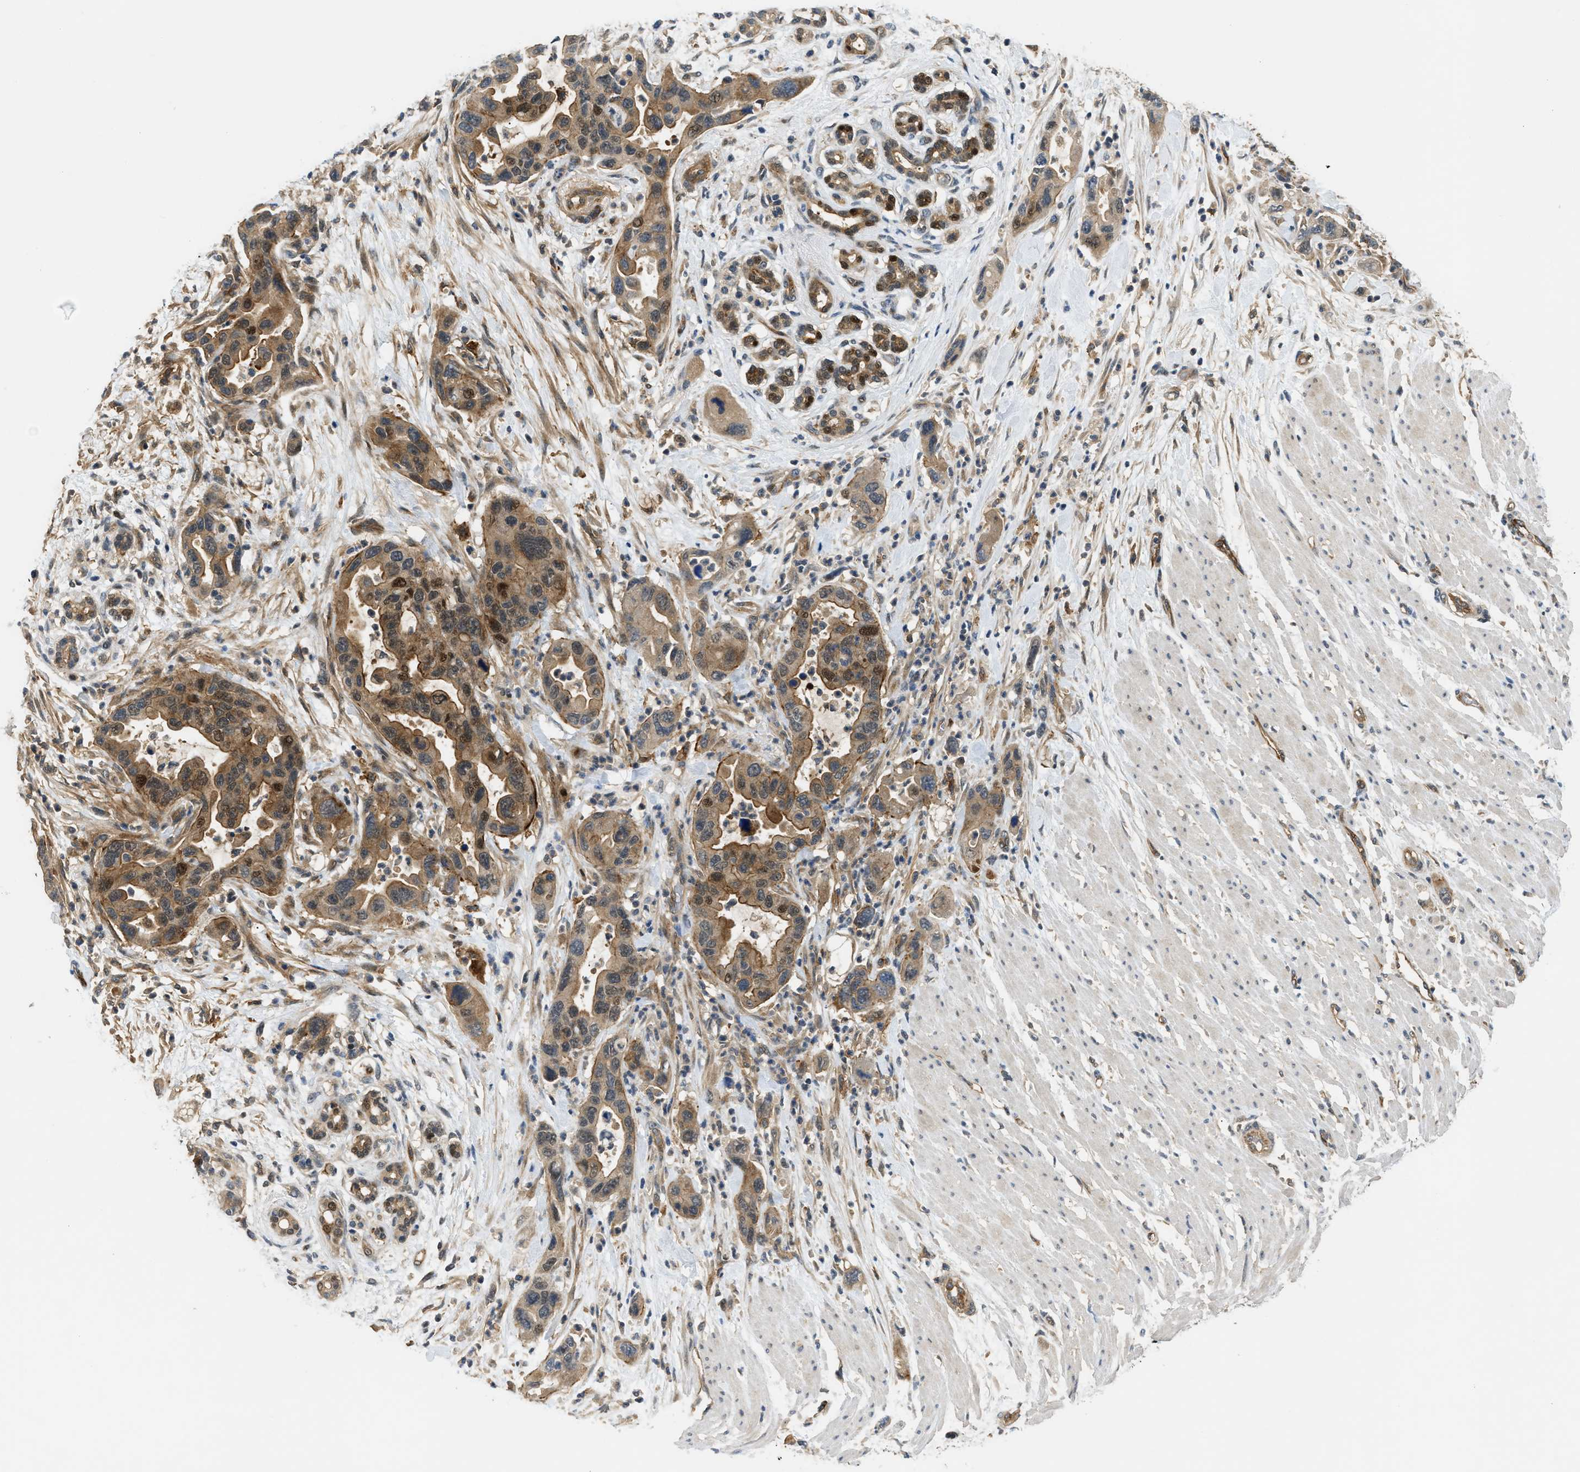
{"staining": {"intensity": "moderate", "quantity": ">75%", "location": "cytoplasmic/membranous,nuclear"}, "tissue": "pancreatic cancer", "cell_type": "Tumor cells", "image_type": "cancer", "snomed": [{"axis": "morphology", "description": "Normal tissue, NOS"}, {"axis": "morphology", "description": "Adenocarcinoma, NOS"}, {"axis": "topography", "description": "Pancreas"}], "caption": "Immunohistochemical staining of human pancreatic cancer (adenocarcinoma) shows medium levels of moderate cytoplasmic/membranous and nuclear positivity in approximately >75% of tumor cells. The protein is stained brown, and the nuclei are stained in blue (DAB (3,3'-diaminobenzidine) IHC with brightfield microscopy, high magnification).", "gene": "TRAK2", "patient": {"sex": "female", "age": 71}}